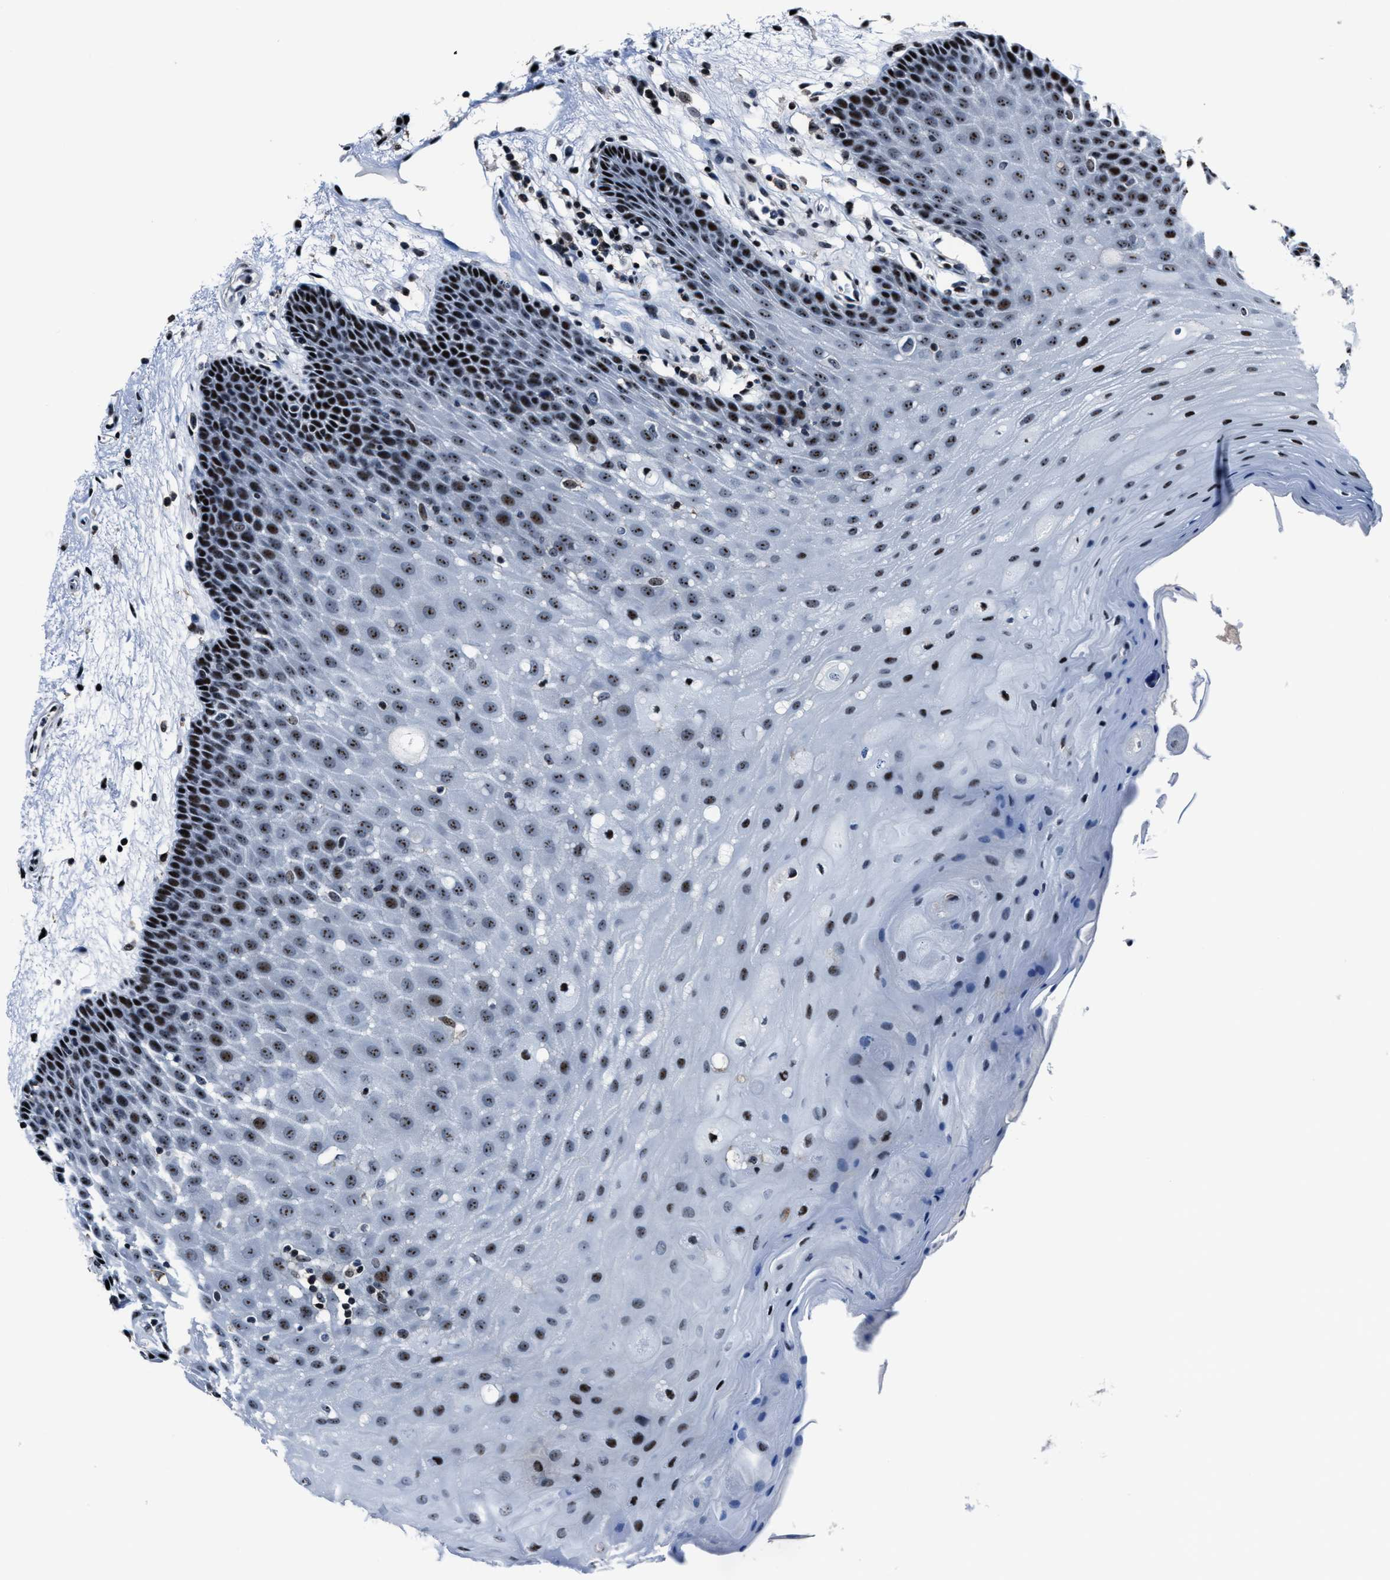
{"staining": {"intensity": "strong", "quantity": ">75%", "location": "nuclear"}, "tissue": "oral mucosa", "cell_type": "Squamous epithelial cells", "image_type": "normal", "snomed": [{"axis": "morphology", "description": "Normal tissue, NOS"}, {"axis": "morphology", "description": "Squamous cell carcinoma, NOS"}, {"axis": "topography", "description": "Oral tissue"}, {"axis": "topography", "description": "Head-Neck"}], "caption": "Squamous epithelial cells show strong nuclear positivity in about >75% of cells in normal oral mucosa.", "gene": "PPIE", "patient": {"sex": "male", "age": 71}}